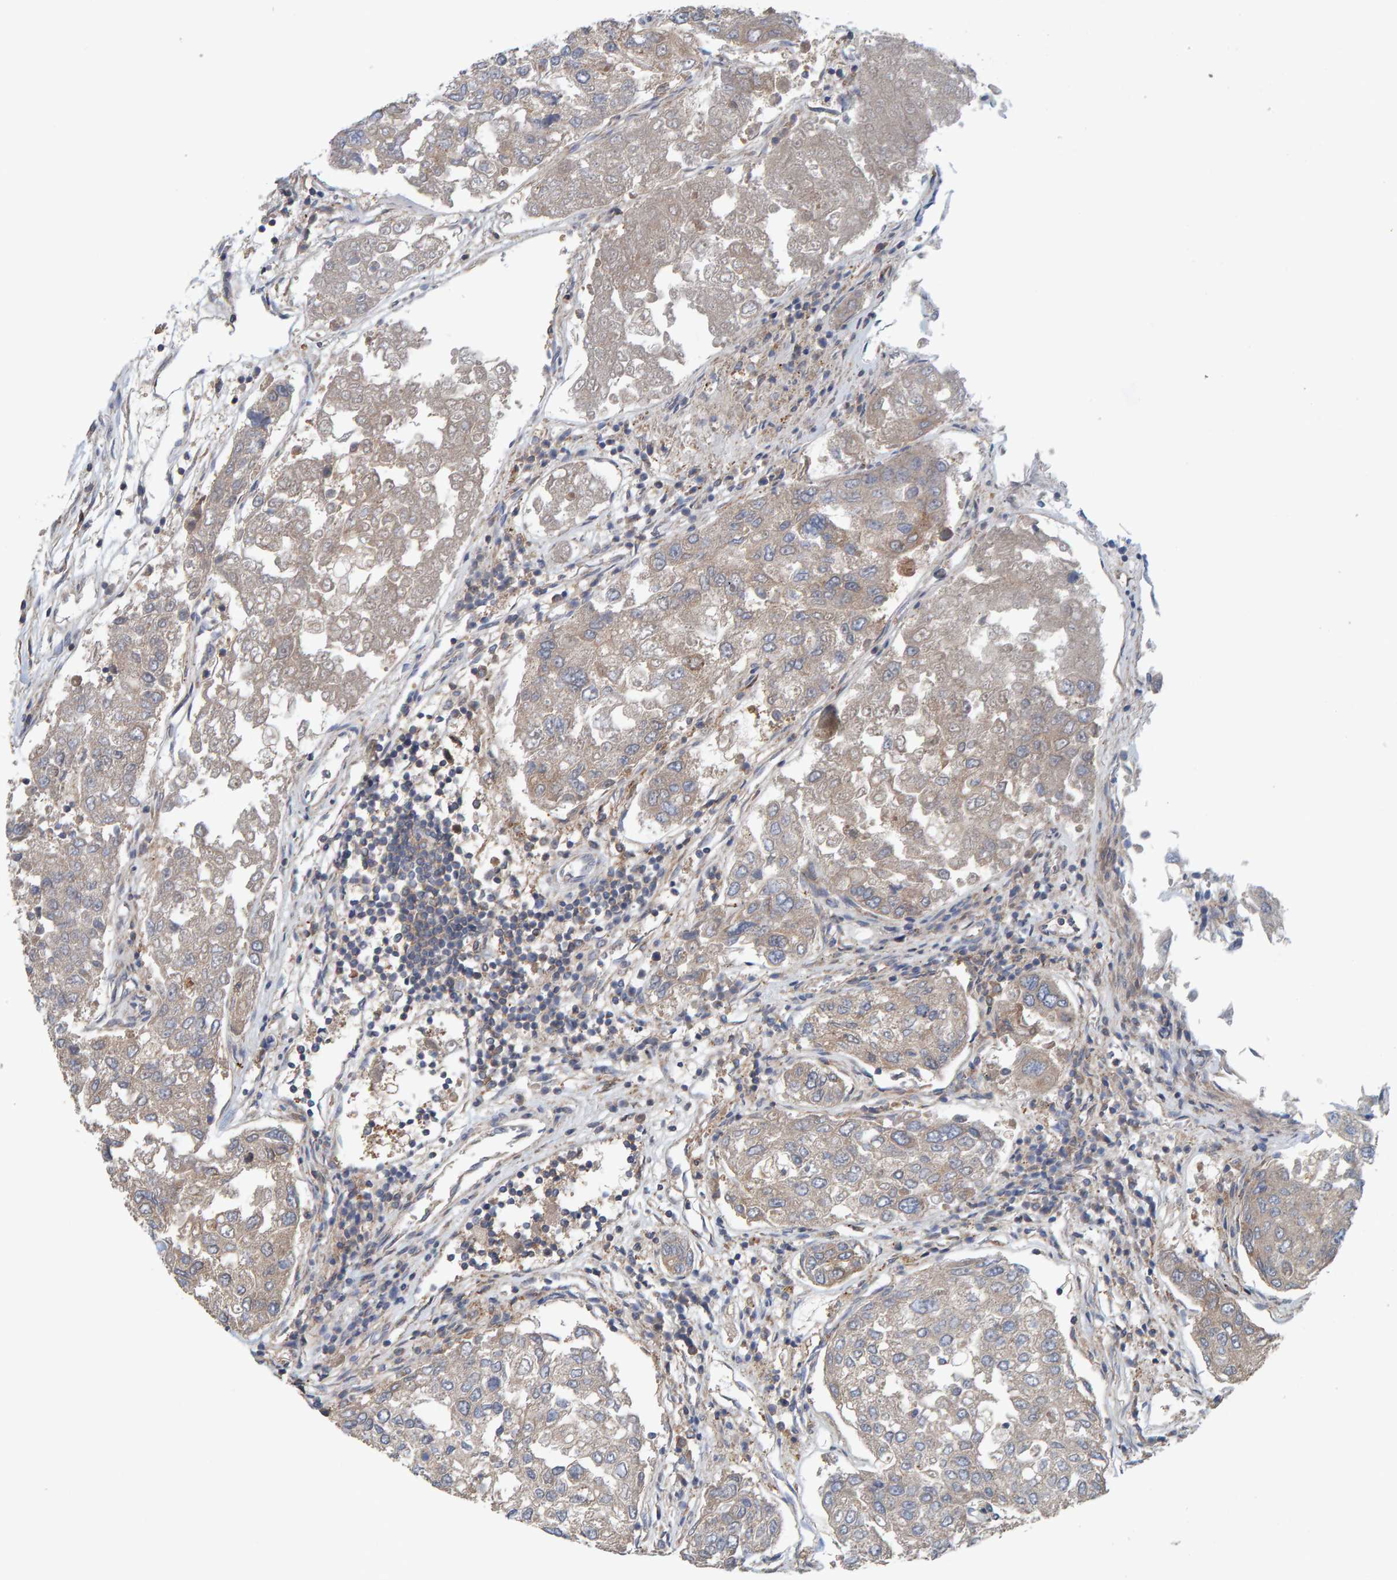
{"staining": {"intensity": "weak", "quantity": "25%-75%", "location": "cytoplasmic/membranous"}, "tissue": "urothelial cancer", "cell_type": "Tumor cells", "image_type": "cancer", "snomed": [{"axis": "morphology", "description": "Urothelial carcinoma, High grade"}, {"axis": "topography", "description": "Lymph node"}, {"axis": "topography", "description": "Urinary bladder"}], "caption": "An IHC photomicrograph of neoplastic tissue is shown. Protein staining in brown shows weak cytoplasmic/membranous positivity in urothelial carcinoma (high-grade) within tumor cells.", "gene": "UBAP1", "patient": {"sex": "male", "age": 51}}